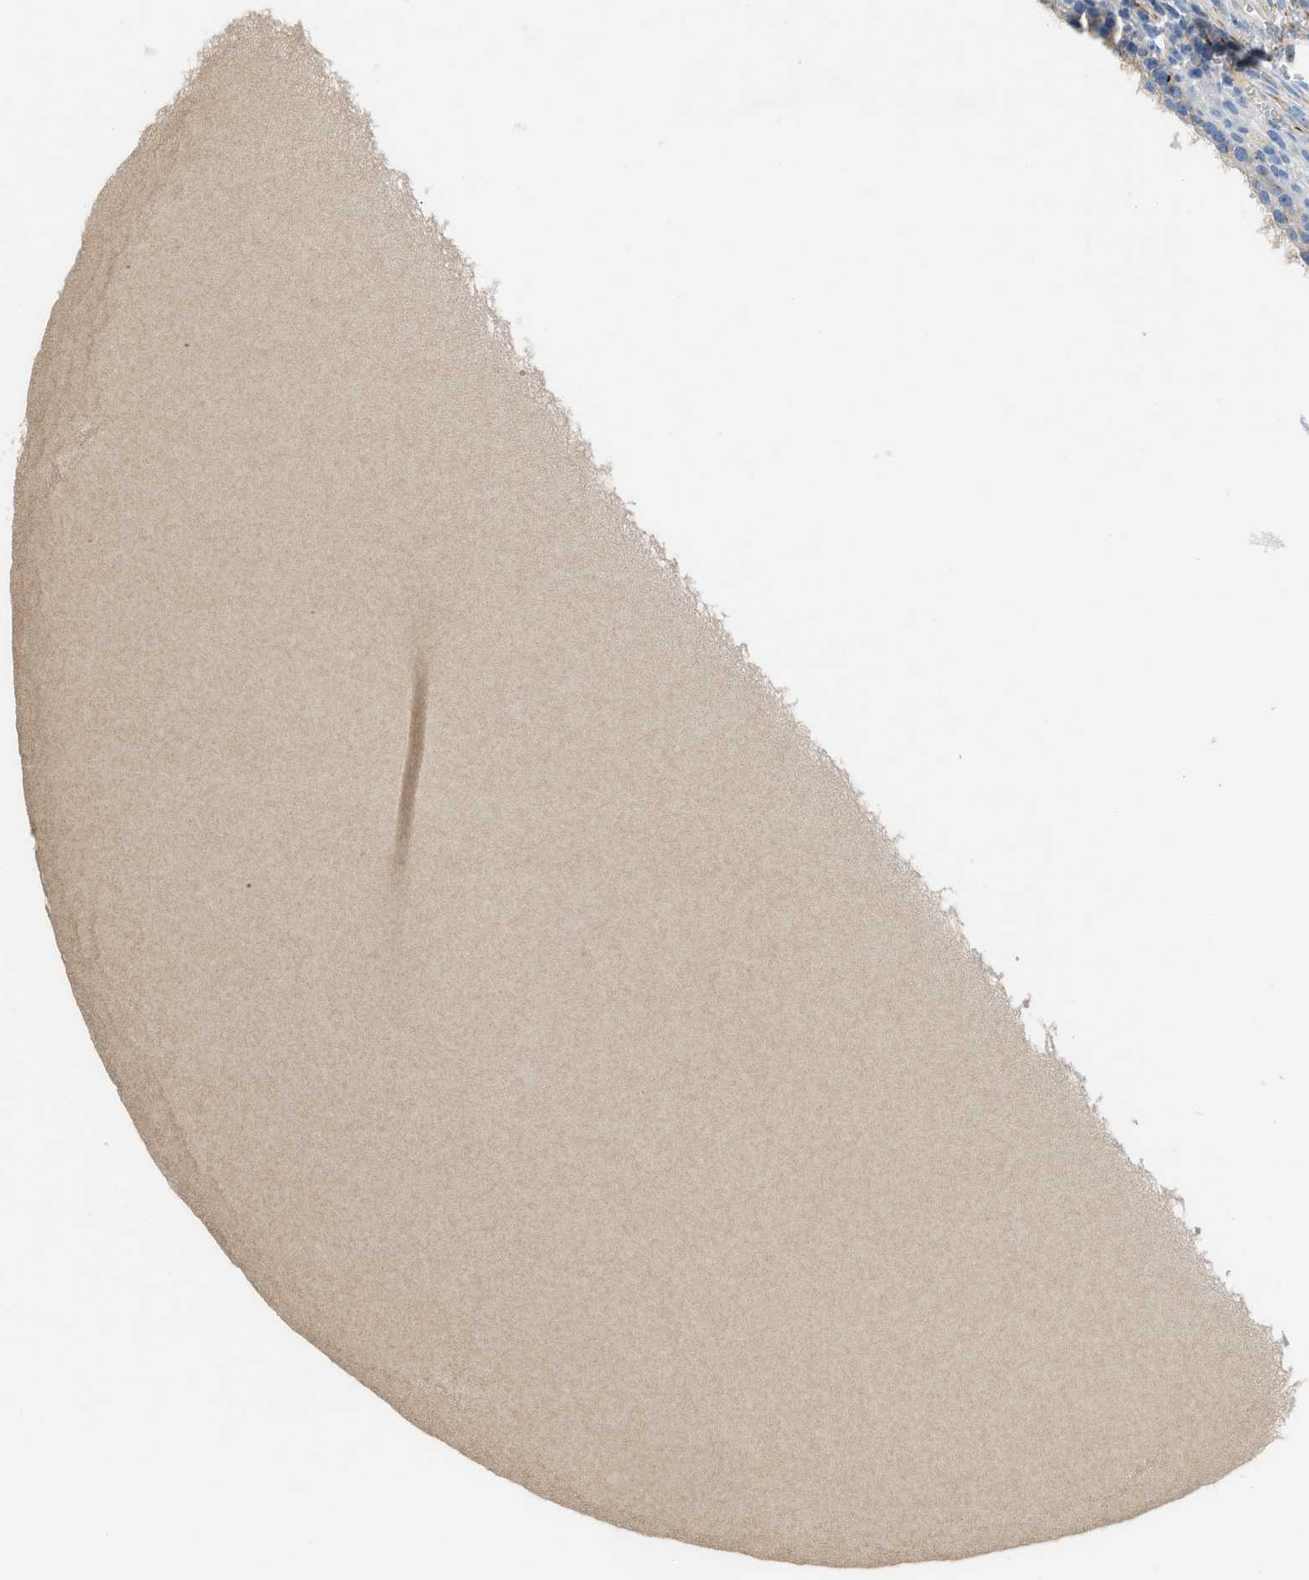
{"staining": {"intensity": "negative", "quantity": "none", "location": "none"}, "tissue": "ovary", "cell_type": "Ovarian stroma cells", "image_type": "normal", "snomed": [{"axis": "morphology", "description": "Normal tissue, NOS"}, {"axis": "topography", "description": "Ovary"}], "caption": "Protein analysis of benign ovary shows no significant staining in ovarian stroma cells. (DAB immunohistochemistry (IHC) with hematoxylin counter stain).", "gene": "XCR1", "patient": {"sex": "female", "age": 33}}